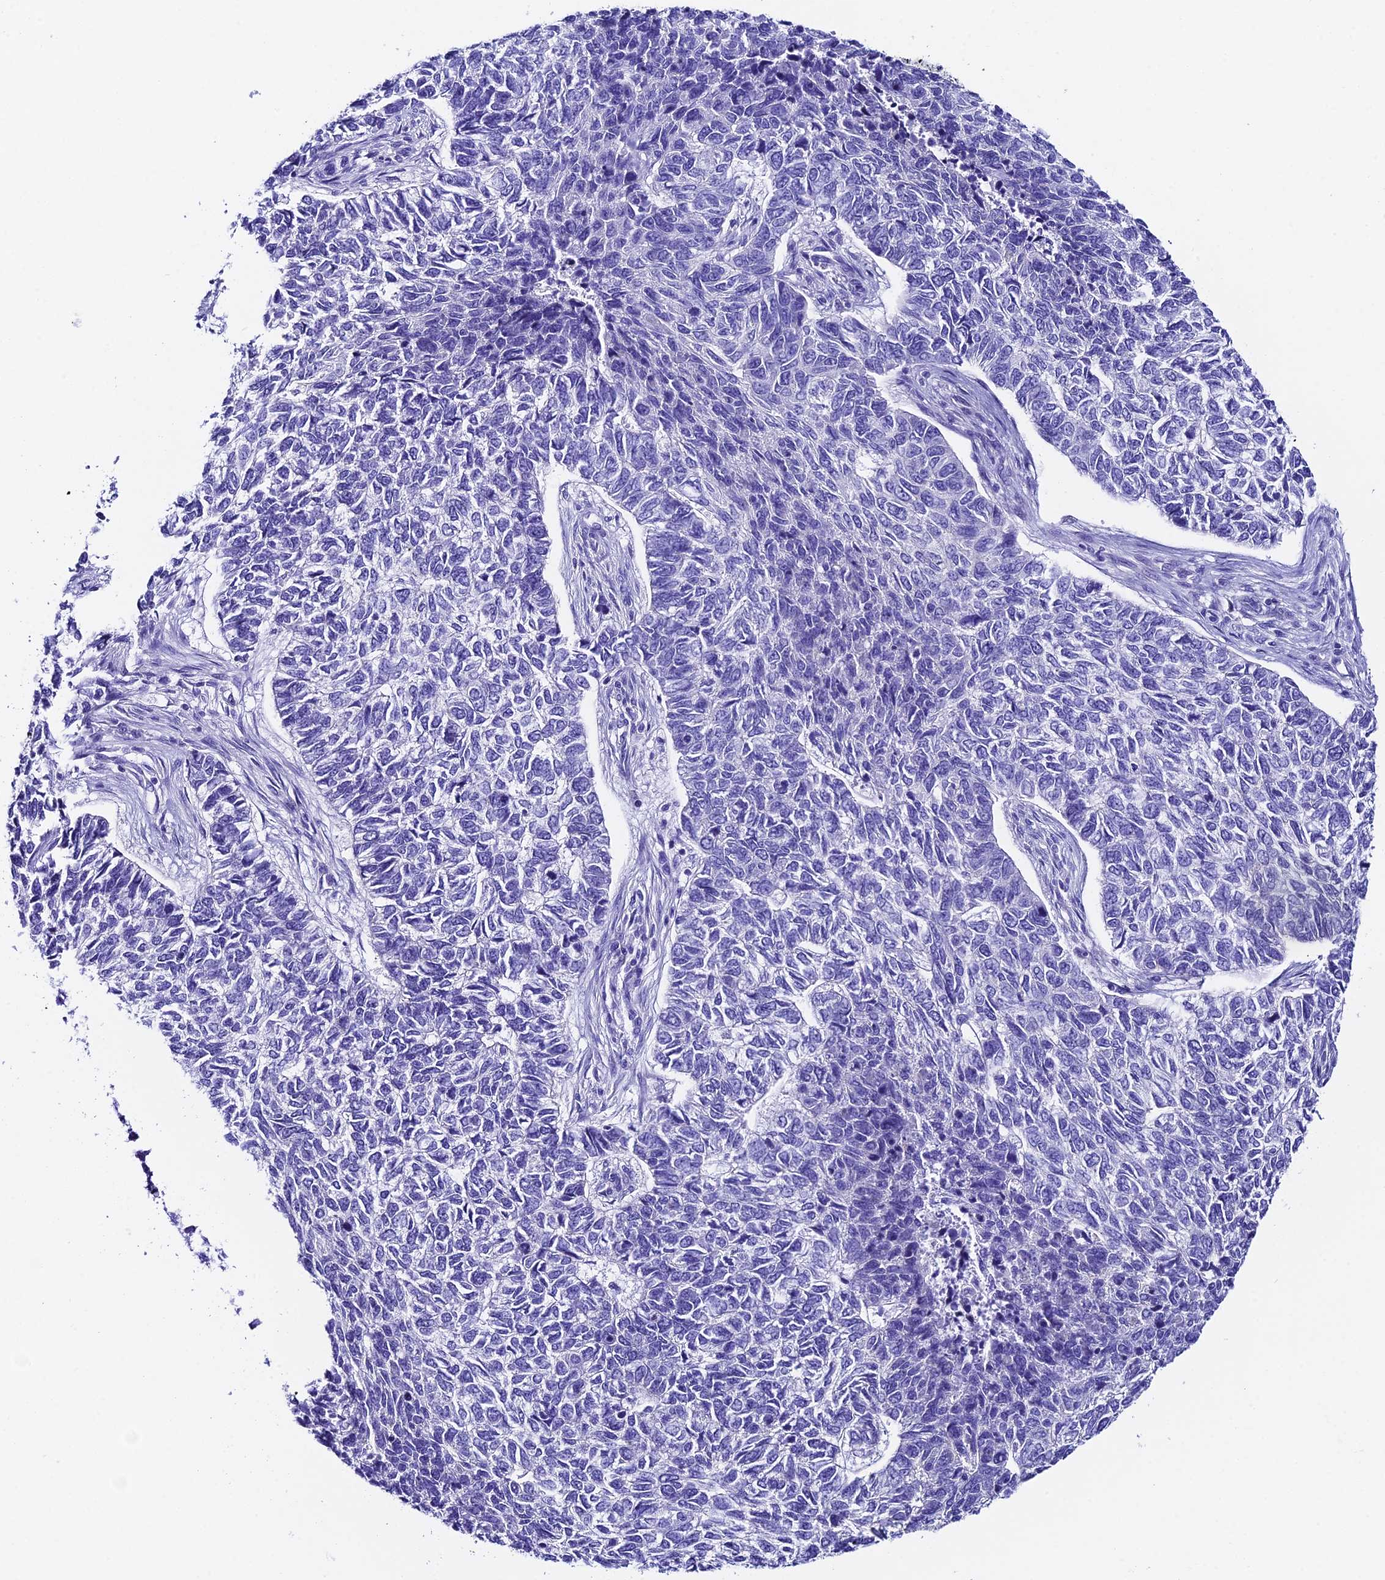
{"staining": {"intensity": "negative", "quantity": "none", "location": "none"}, "tissue": "skin cancer", "cell_type": "Tumor cells", "image_type": "cancer", "snomed": [{"axis": "morphology", "description": "Basal cell carcinoma"}, {"axis": "topography", "description": "Skin"}], "caption": "Protein analysis of skin cancer shows no significant expression in tumor cells. (Brightfield microscopy of DAB IHC at high magnification).", "gene": "QRFP", "patient": {"sex": "female", "age": 65}}